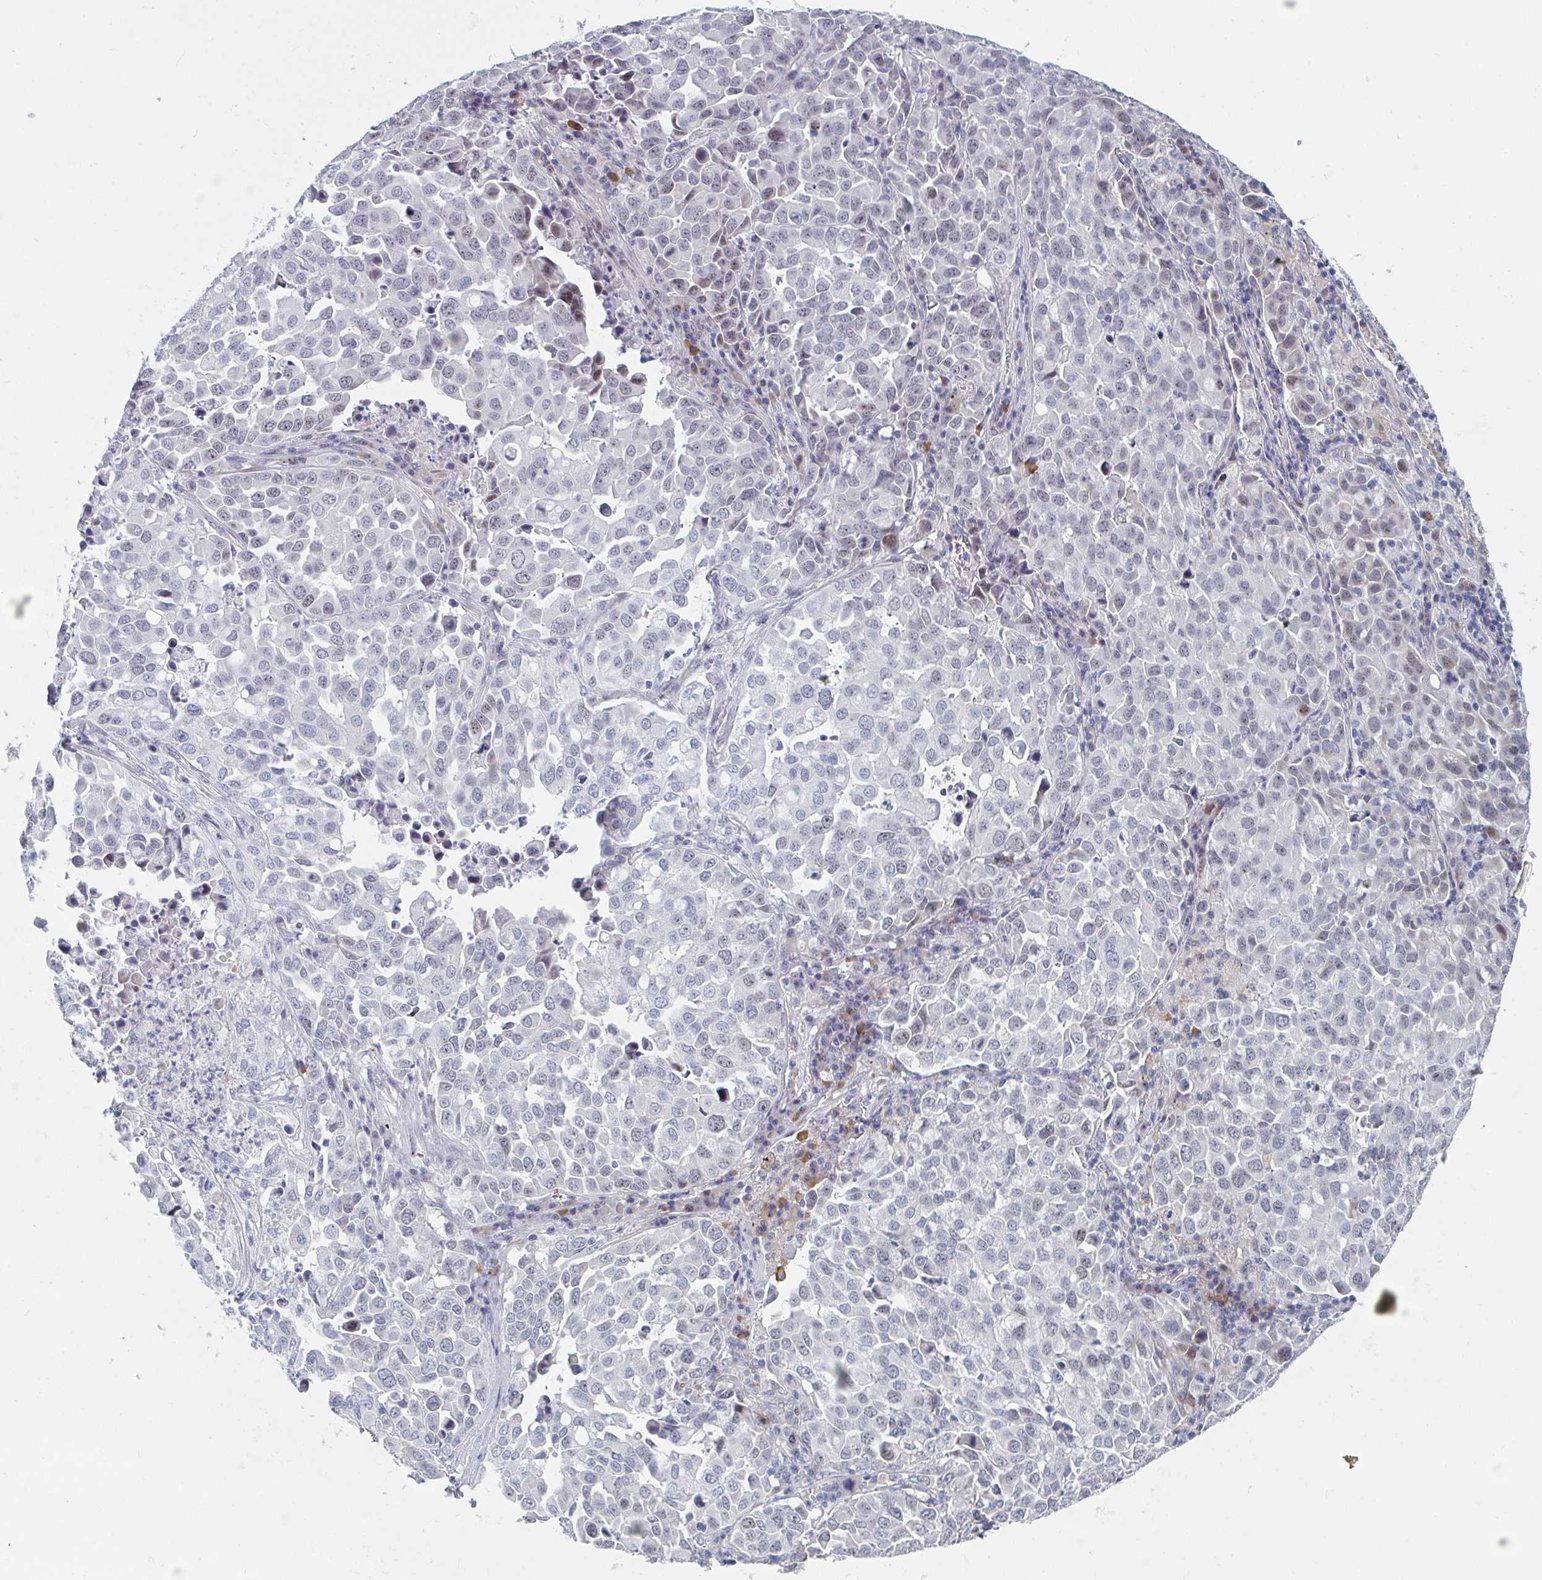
{"staining": {"intensity": "negative", "quantity": "none", "location": "none"}, "tissue": "lung cancer", "cell_type": "Tumor cells", "image_type": "cancer", "snomed": [{"axis": "morphology", "description": "Adenocarcinoma, NOS"}, {"axis": "morphology", "description": "Adenocarcinoma, metastatic, NOS"}, {"axis": "topography", "description": "Lymph node"}, {"axis": "topography", "description": "Lung"}], "caption": "Lung cancer (metastatic adenocarcinoma) was stained to show a protein in brown. There is no significant expression in tumor cells.", "gene": "CENPT", "patient": {"sex": "female", "age": 65}}